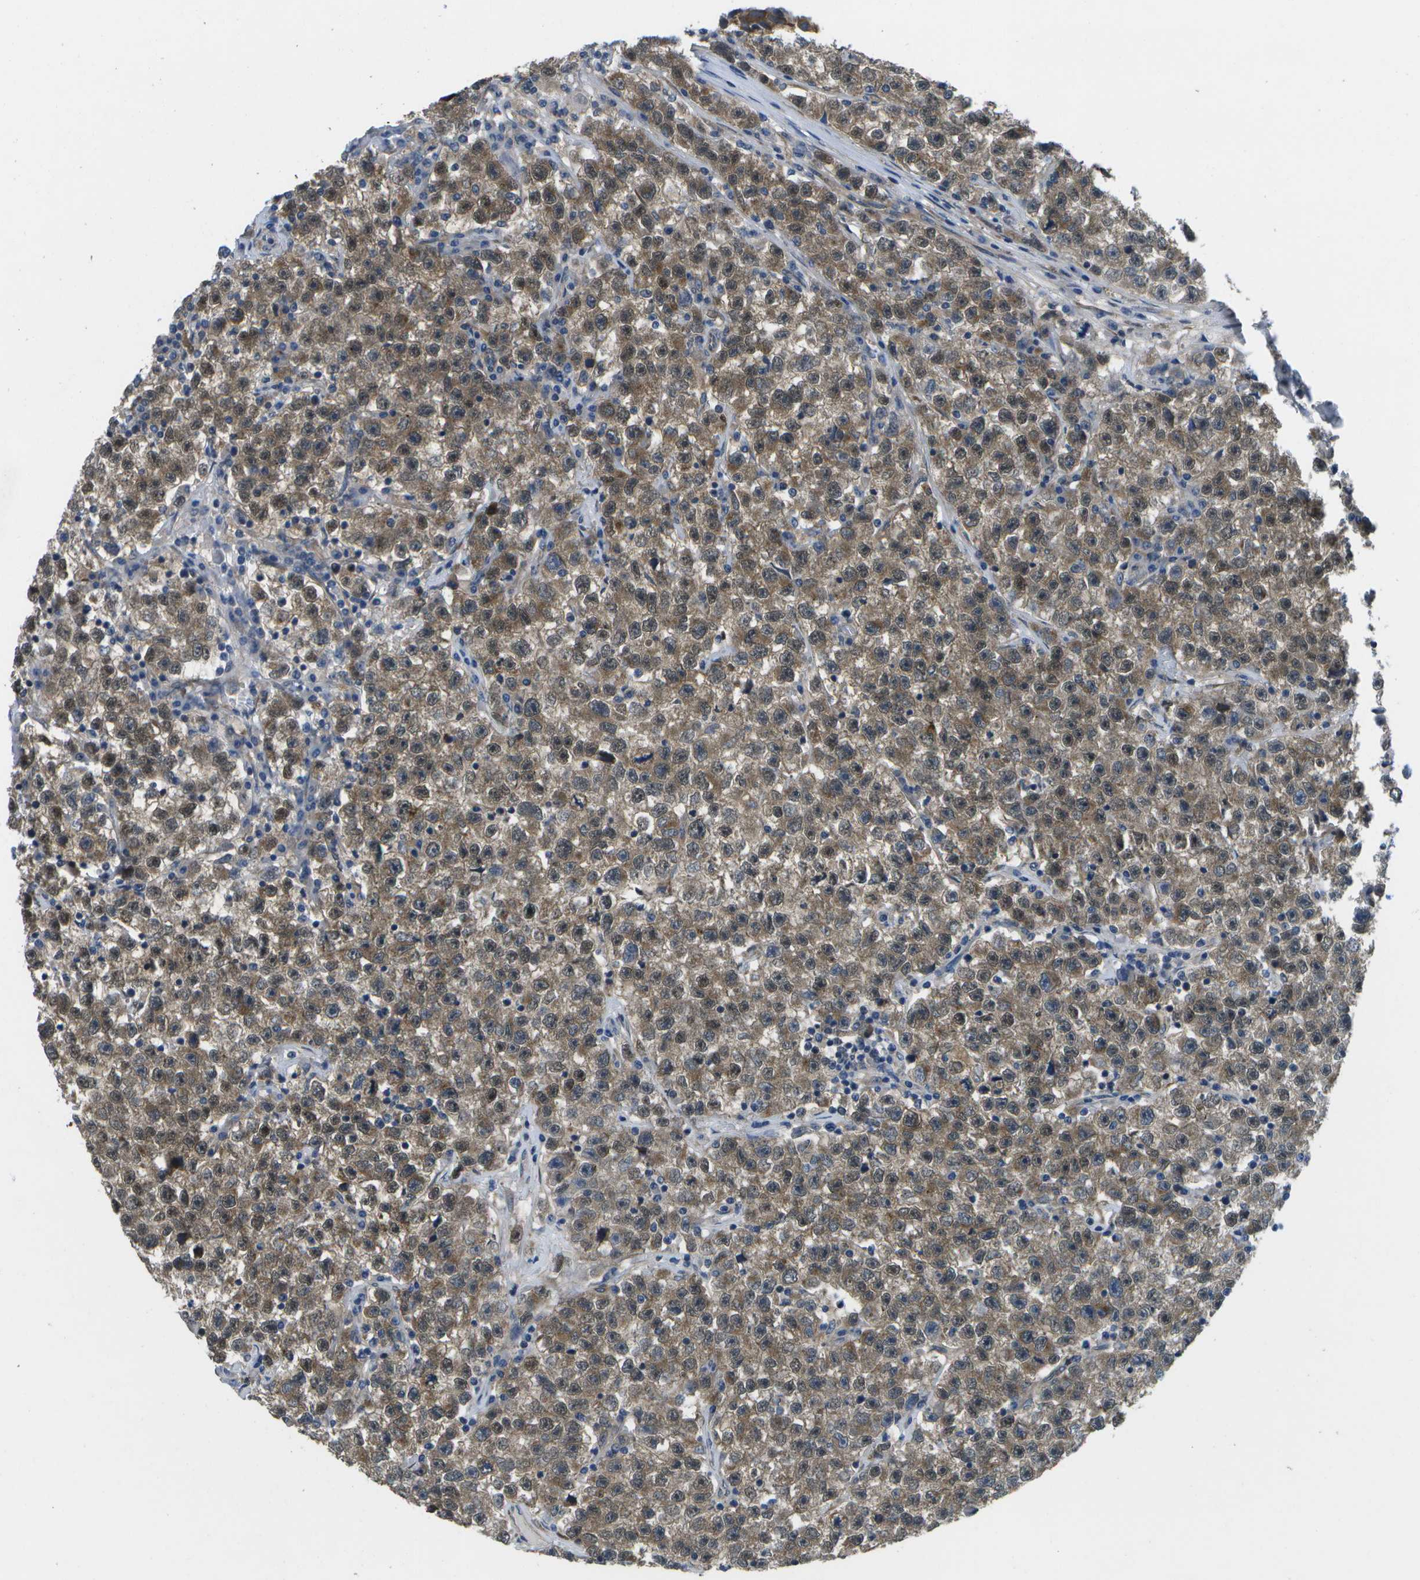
{"staining": {"intensity": "moderate", "quantity": ">75%", "location": "cytoplasmic/membranous"}, "tissue": "testis cancer", "cell_type": "Tumor cells", "image_type": "cancer", "snomed": [{"axis": "morphology", "description": "Seminoma, NOS"}, {"axis": "topography", "description": "Testis"}], "caption": "Immunohistochemical staining of seminoma (testis) exhibits moderate cytoplasmic/membranous protein staining in approximately >75% of tumor cells.", "gene": "P3H1", "patient": {"sex": "male", "age": 22}}